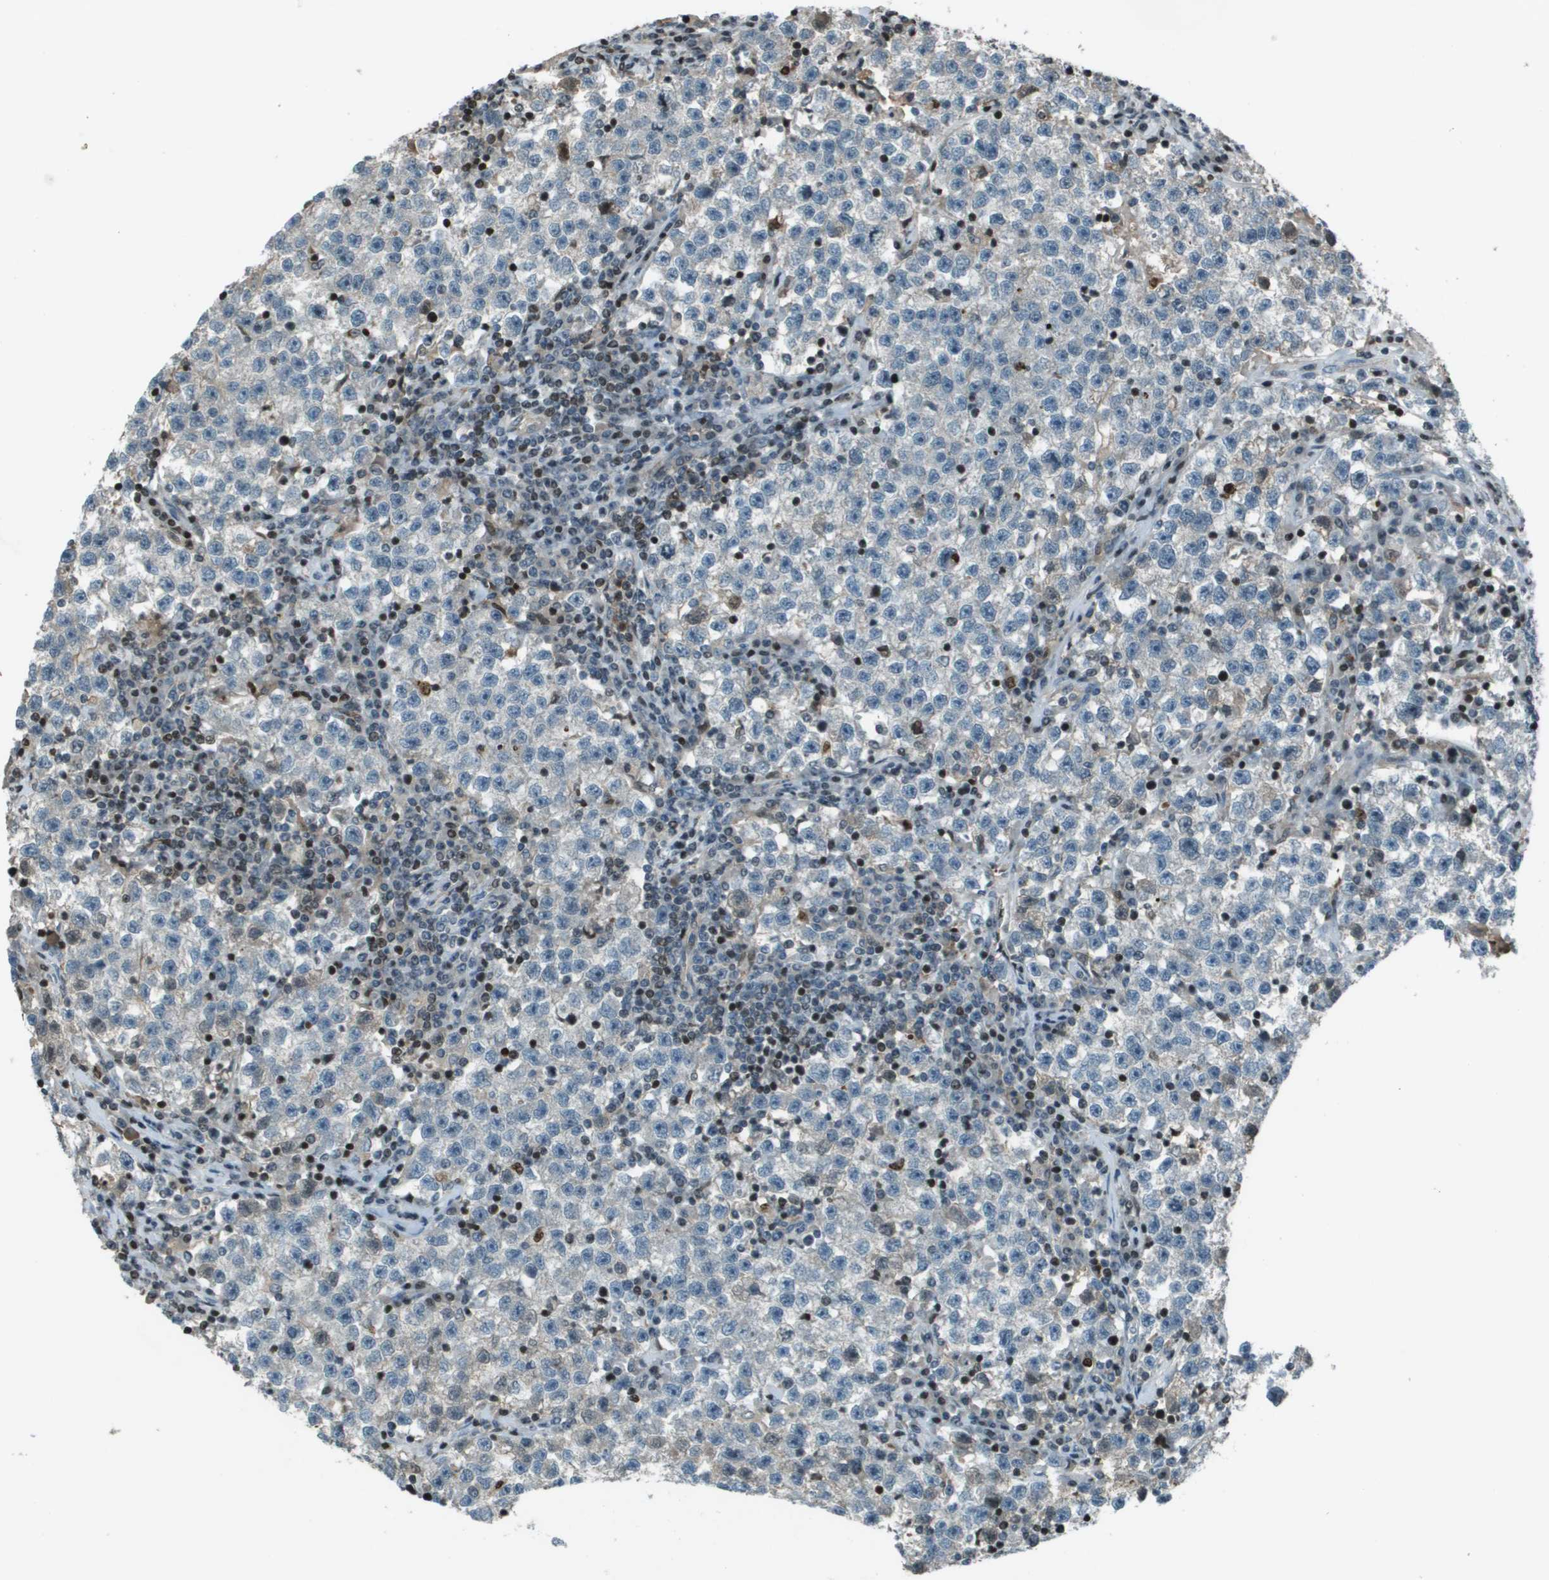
{"staining": {"intensity": "negative", "quantity": "none", "location": "none"}, "tissue": "testis cancer", "cell_type": "Tumor cells", "image_type": "cancer", "snomed": [{"axis": "morphology", "description": "Seminoma, NOS"}, {"axis": "topography", "description": "Testis"}], "caption": "This histopathology image is of testis seminoma stained with immunohistochemistry to label a protein in brown with the nuclei are counter-stained blue. There is no positivity in tumor cells. (DAB (3,3'-diaminobenzidine) immunohistochemistry (IHC) with hematoxylin counter stain).", "gene": "CXCL12", "patient": {"sex": "male", "age": 22}}